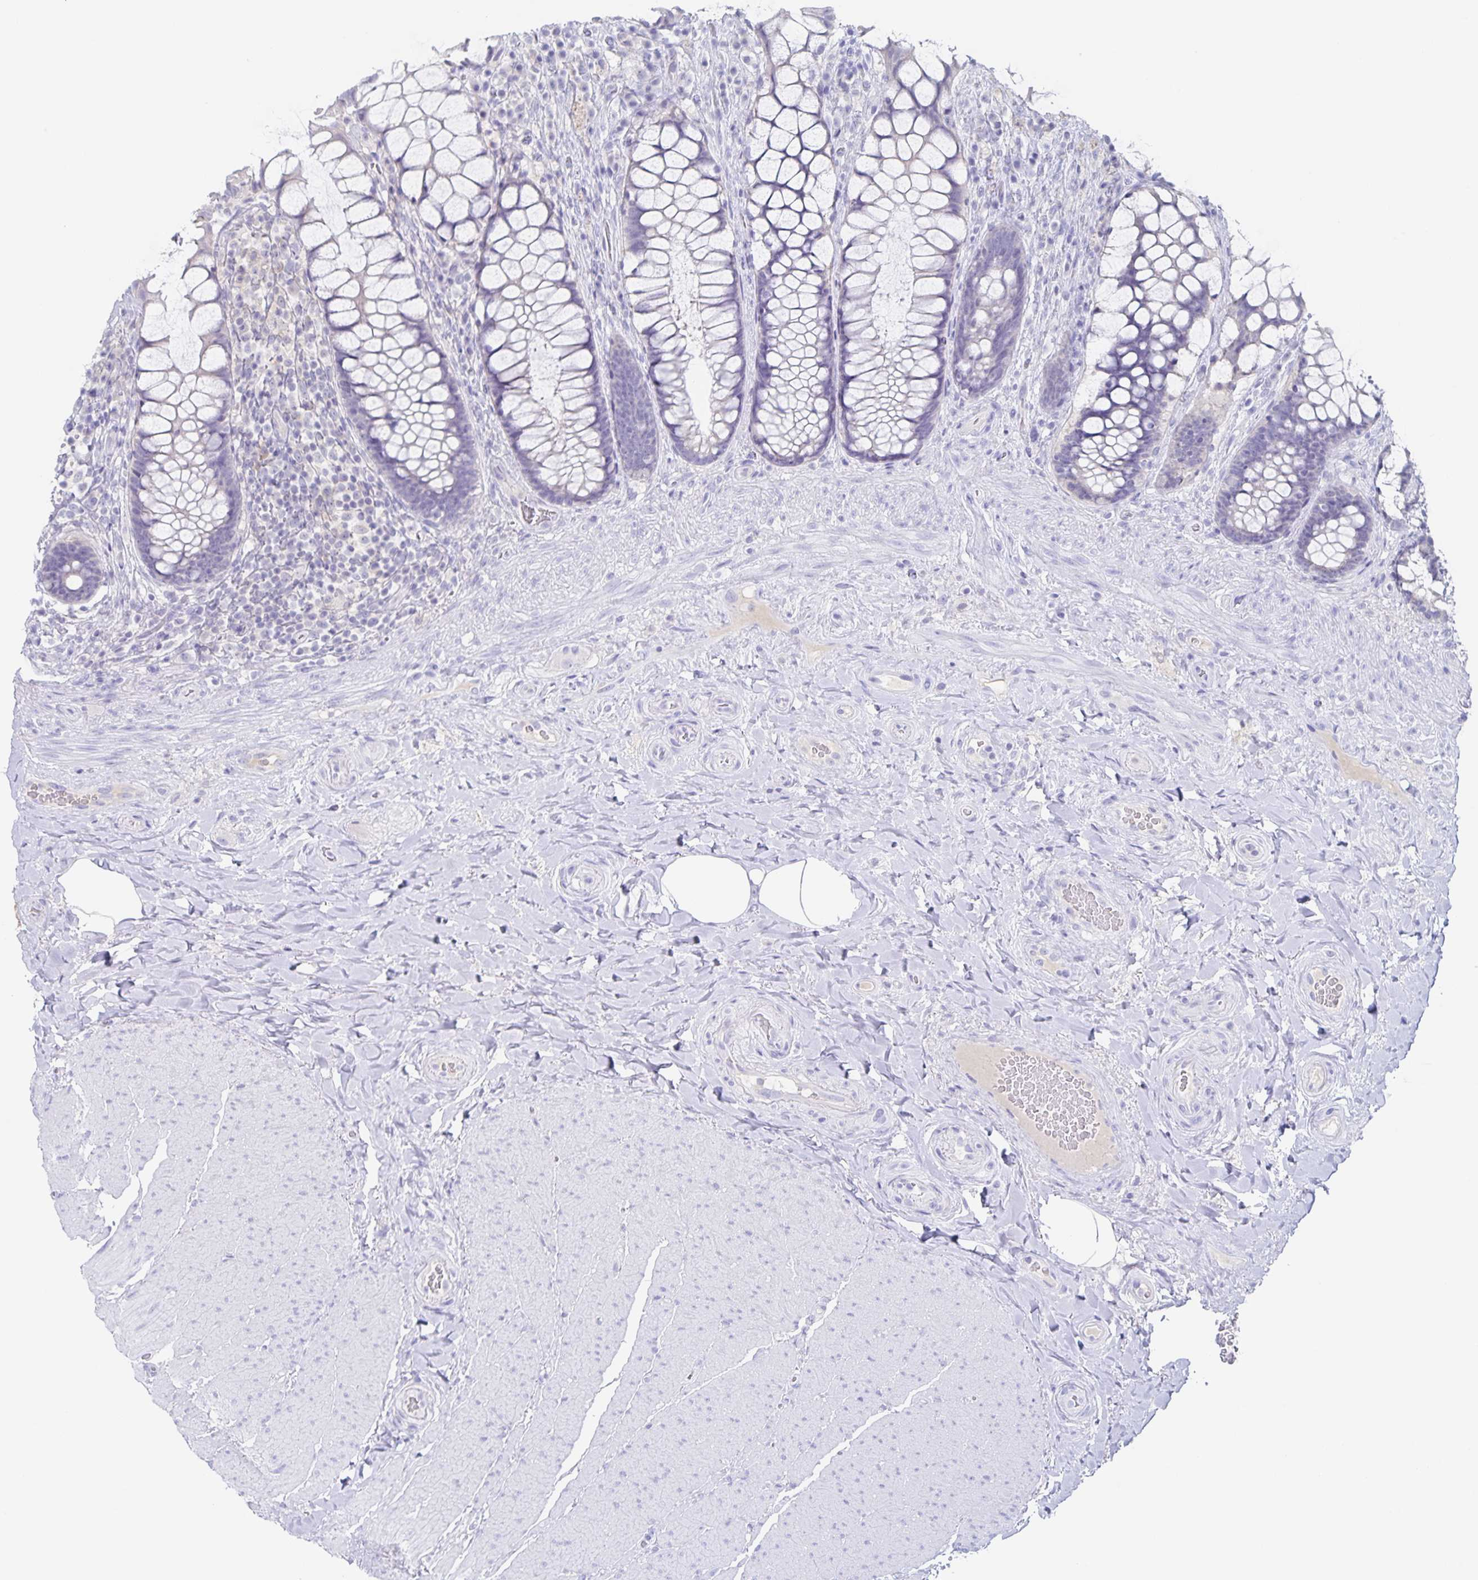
{"staining": {"intensity": "negative", "quantity": "none", "location": "none"}, "tissue": "rectum", "cell_type": "Glandular cells", "image_type": "normal", "snomed": [{"axis": "morphology", "description": "Normal tissue, NOS"}, {"axis": "topography", "description": "Rectum"}], "caption": "High power microscopy histopathology image of an immunohistochemistry histopathology image of normal rectum, revealing no significant positivity in glandular cells. Nuclei are stained in blue.", "gene": "RPL36A", "patient": {"sex": "female", "age": 58}}